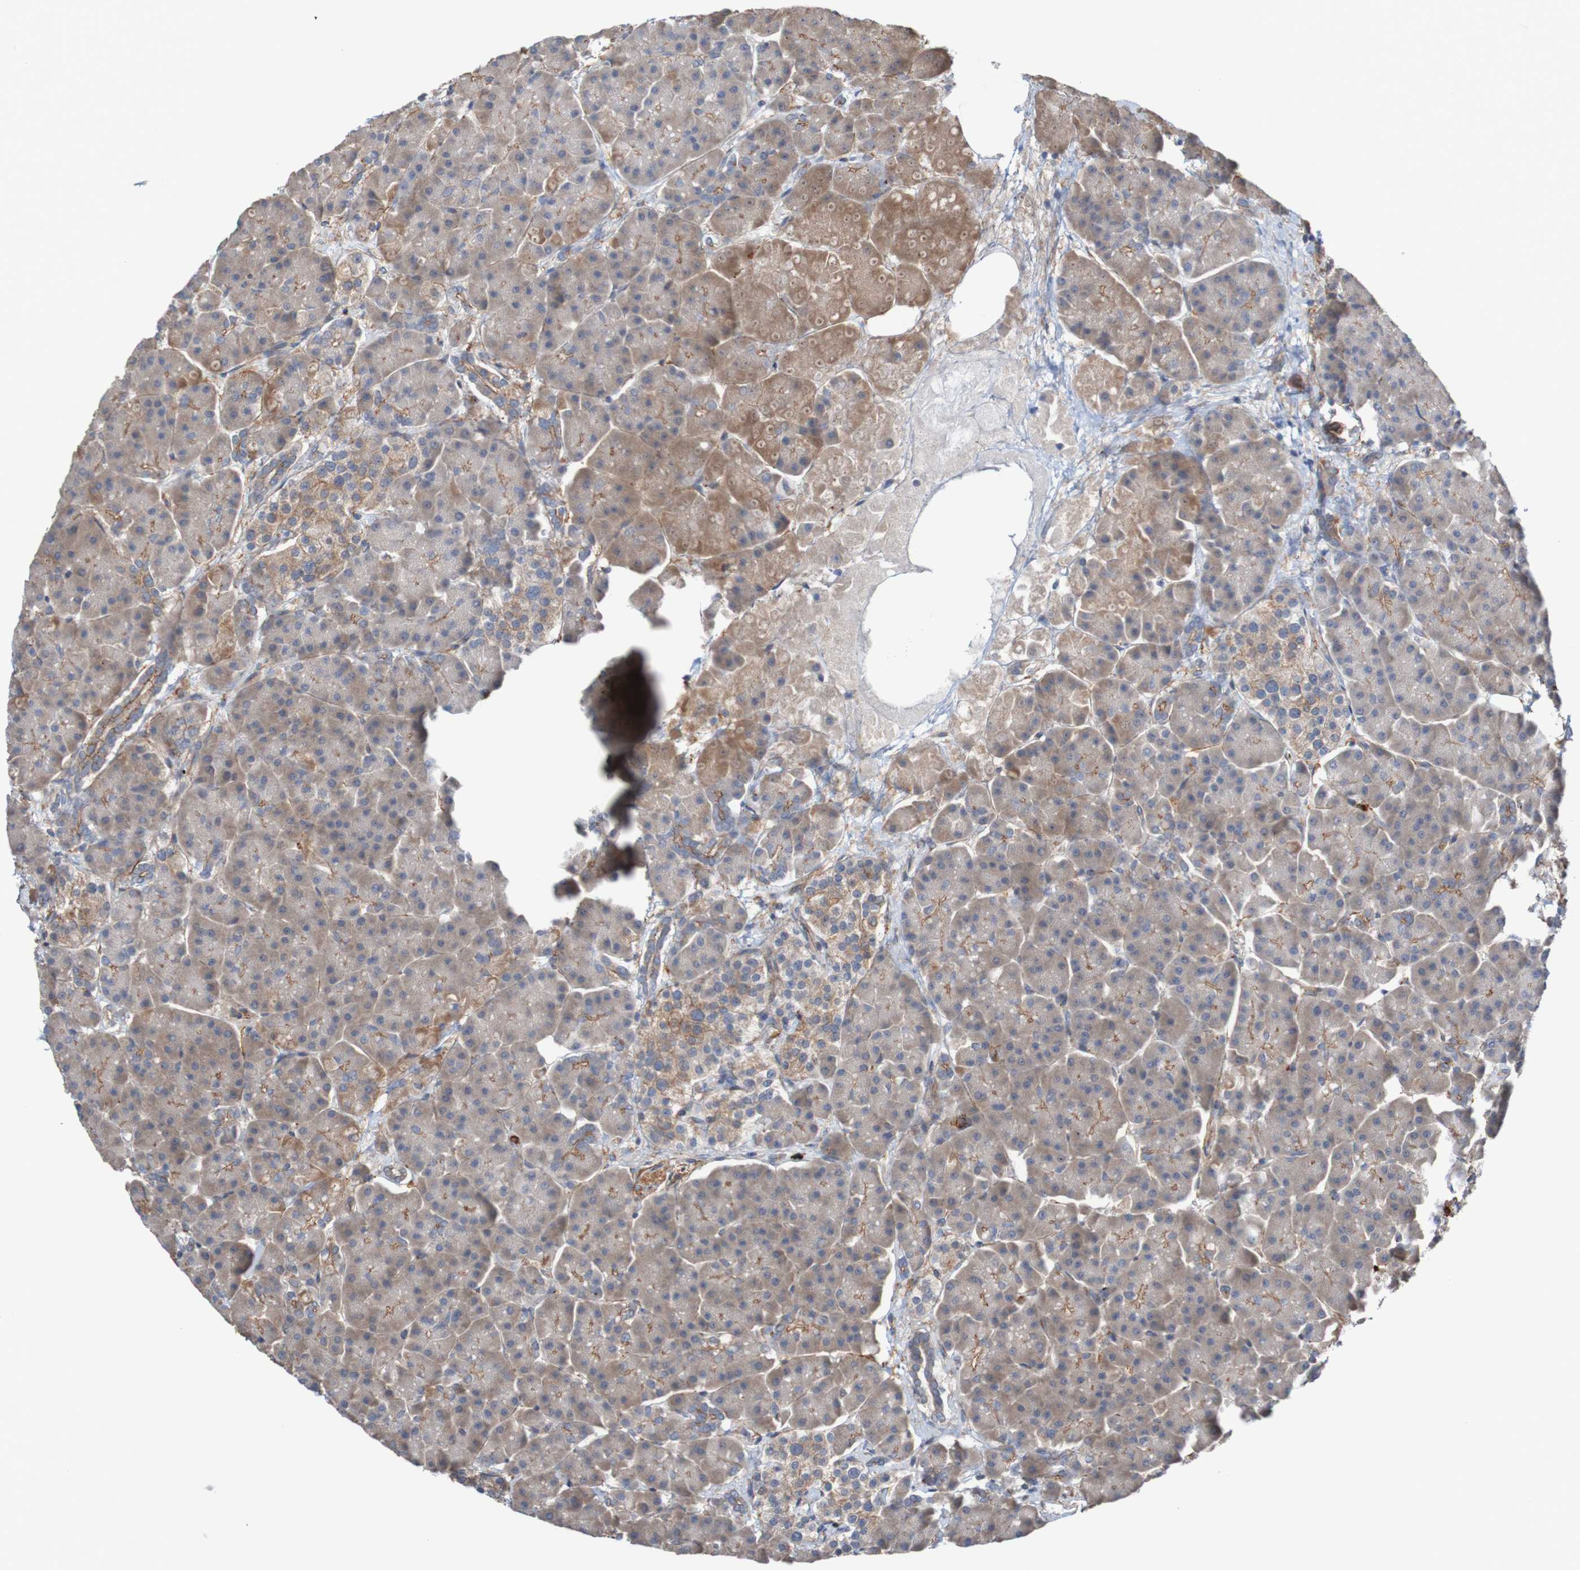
{"staining": {"intensity": "moderate", "quantity": ">75%", "location": "cytoplasmic/membranous"}, "tissue": "pancreas", "cell_type": "Exocrine glandular cells", "image_type": "normal", "snomed": [{"axis": "morphology", "description": "Normal tissue, NOS"}, {"axis": "topography", "description": "Pancreas"}], "caption": "Exocrine glandular cells exhibit moderate cytoplasmic/membranous staining in about >75% of cells in normal pancreas. (DAB IHC, brown staining for protein, blue staining for nuclei).", "gene": "ST8SIA6", "patient": {"sex": "female", "age": 70}}